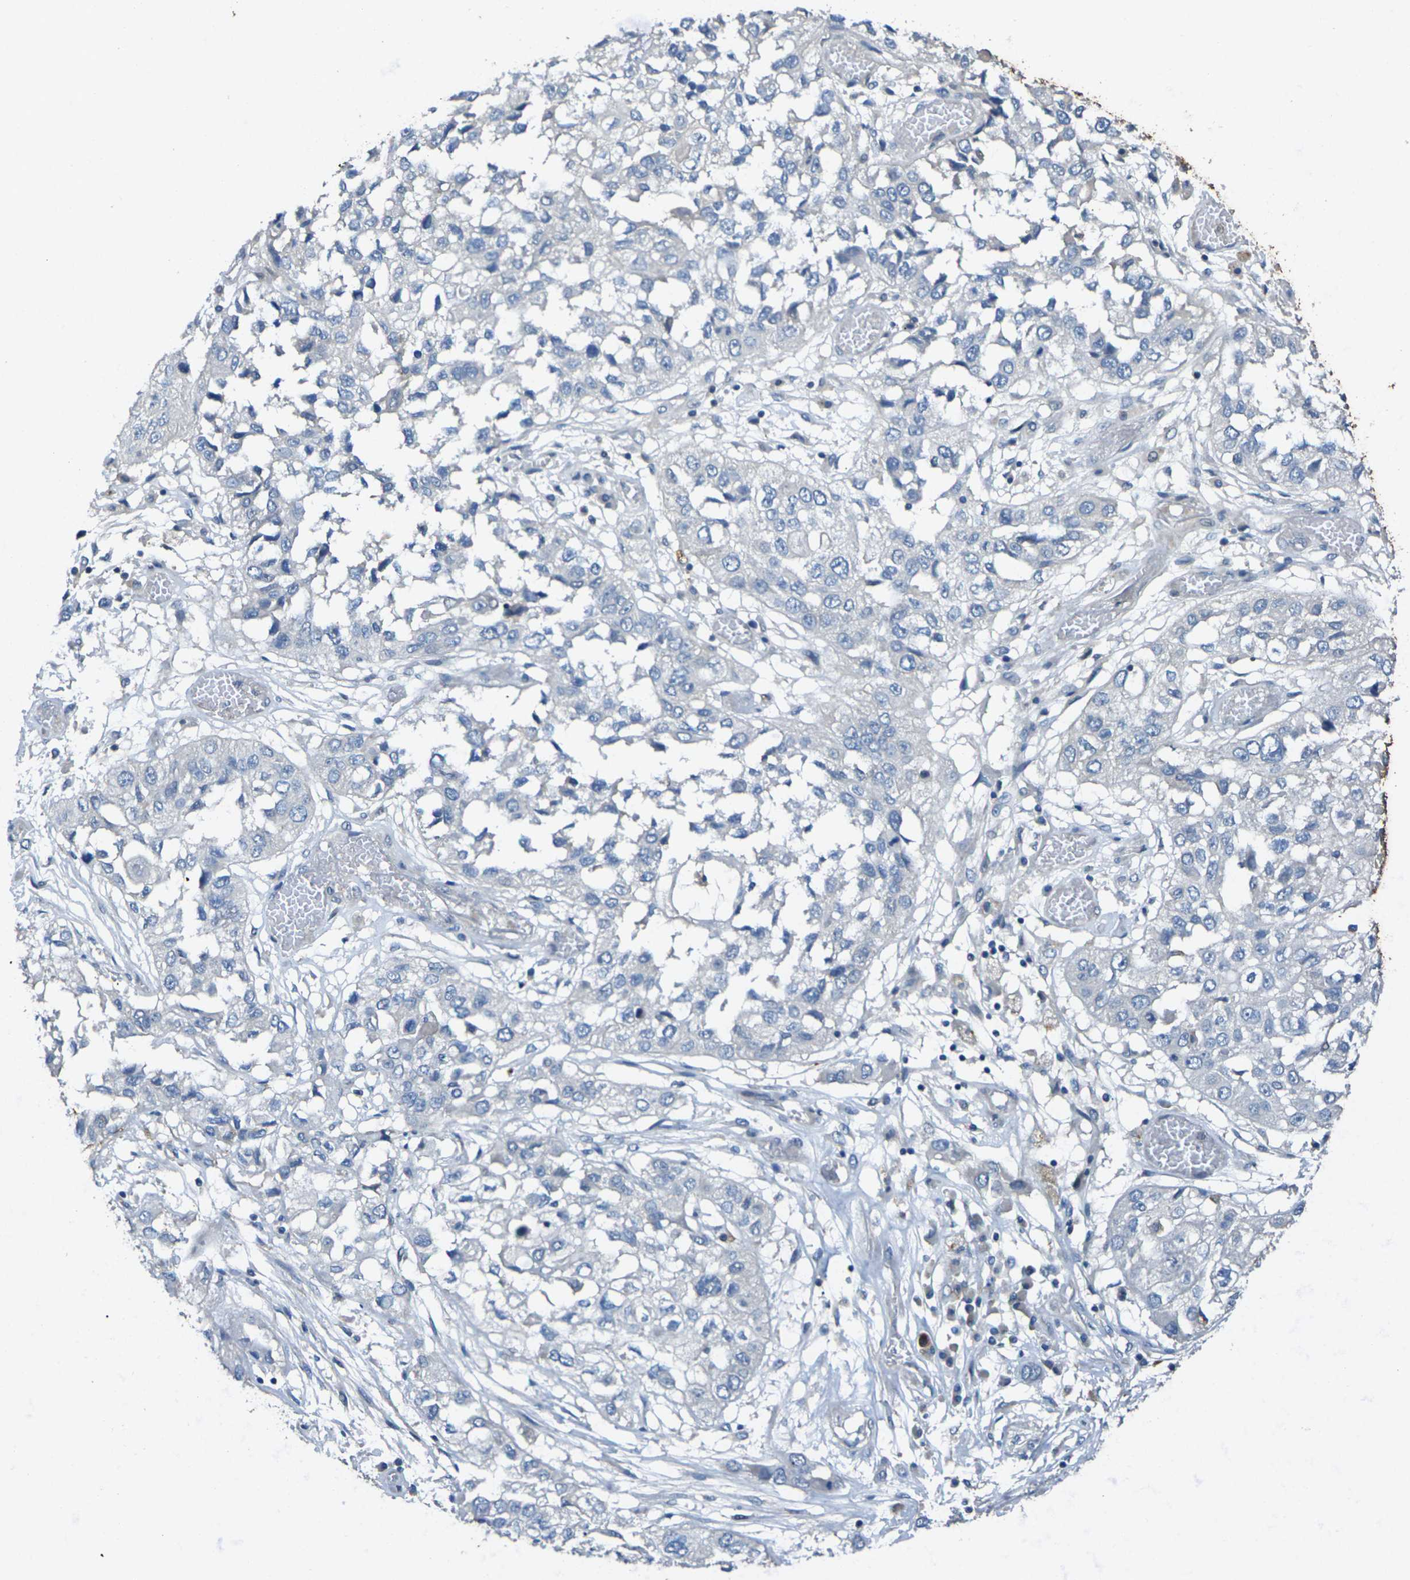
{"staining": {"intensity": "negative", "quantity": "none", "location": "none"}, "tissue": "lung cancer", "cell_type": "Tumor cells", "image_type": "cancer", "snomed": [{"axis": "morphology", "description": "Squamous cell carcinoma, NOS"}, {"axis": "topography", "description": "Lung"}], "caption": "An immunohistochemistry (IHC) micrograph of lung cancer (squamous cell carcinoma) is shown. There is no staining in tumor cells of lung cancer (squamous cell carcinoma). (DAB immunohistochemistry (IHC) with hematoxylin counter stain).", "gene": "SIGLEC14", "patient": {"sex": "male", "age": 71}}